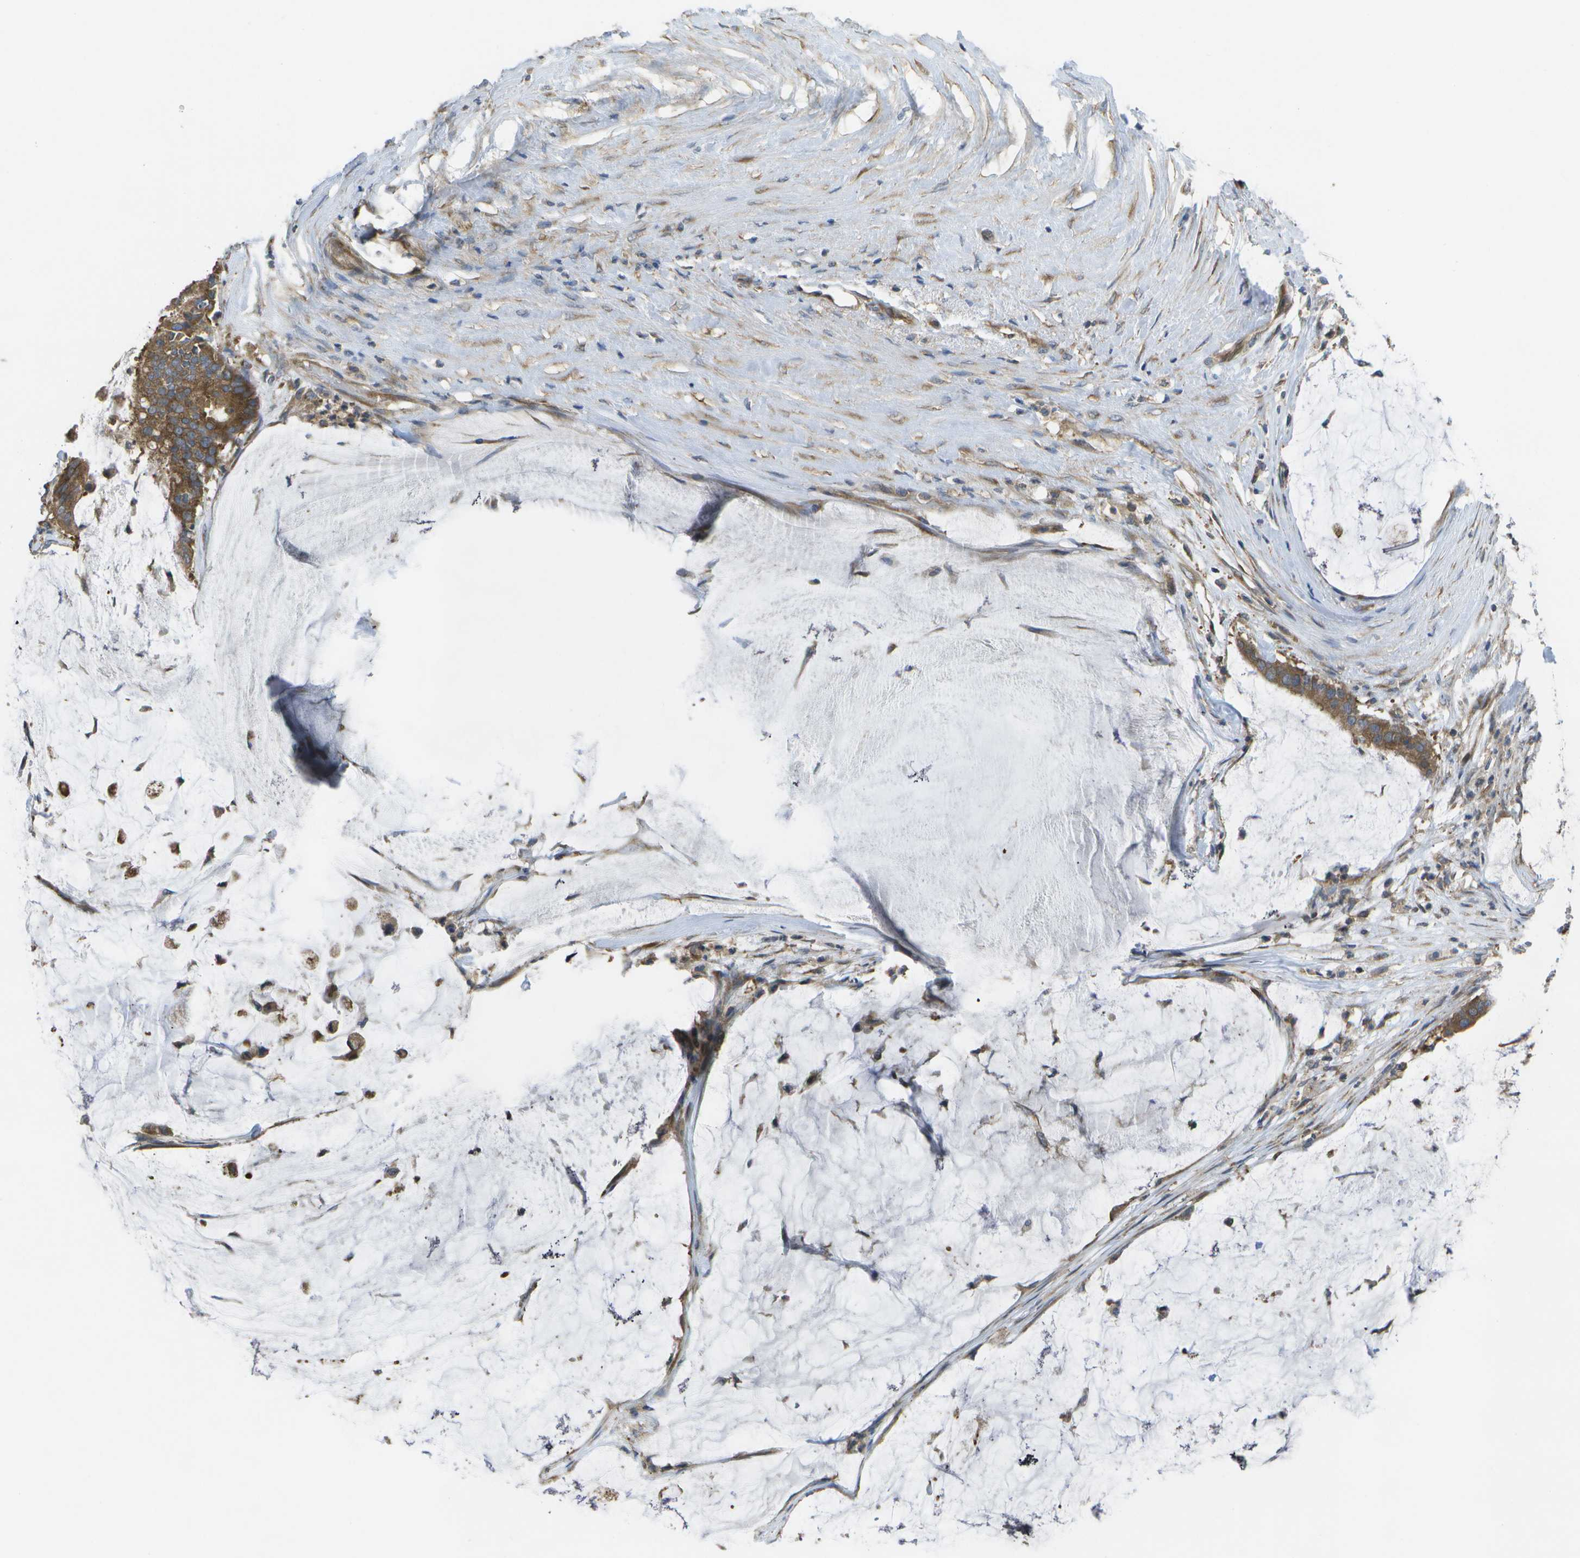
{"staining": {"intensity": "moderate", "quantity": ">75%", "location": "cytoplasmic/membranous"}, "tissue": "pancreatic cancer", "cell_type": "Tumor cells", "image_type": "cancer", "snomed": [{"axis": "morphology", "description": "Adenocarcinoma, NOS"}, {"axis": "topography", "description": "Pancreas"}], "caption": "About >75% of tumor cells in adenocarcinoma (pancreatic) demonstrate moderate cytoplasmic/membranous protein expression as visualized by brown immunohistochemical staining.", "gene": "DPM3", "patient": {"sex": "male", "age": 41}}